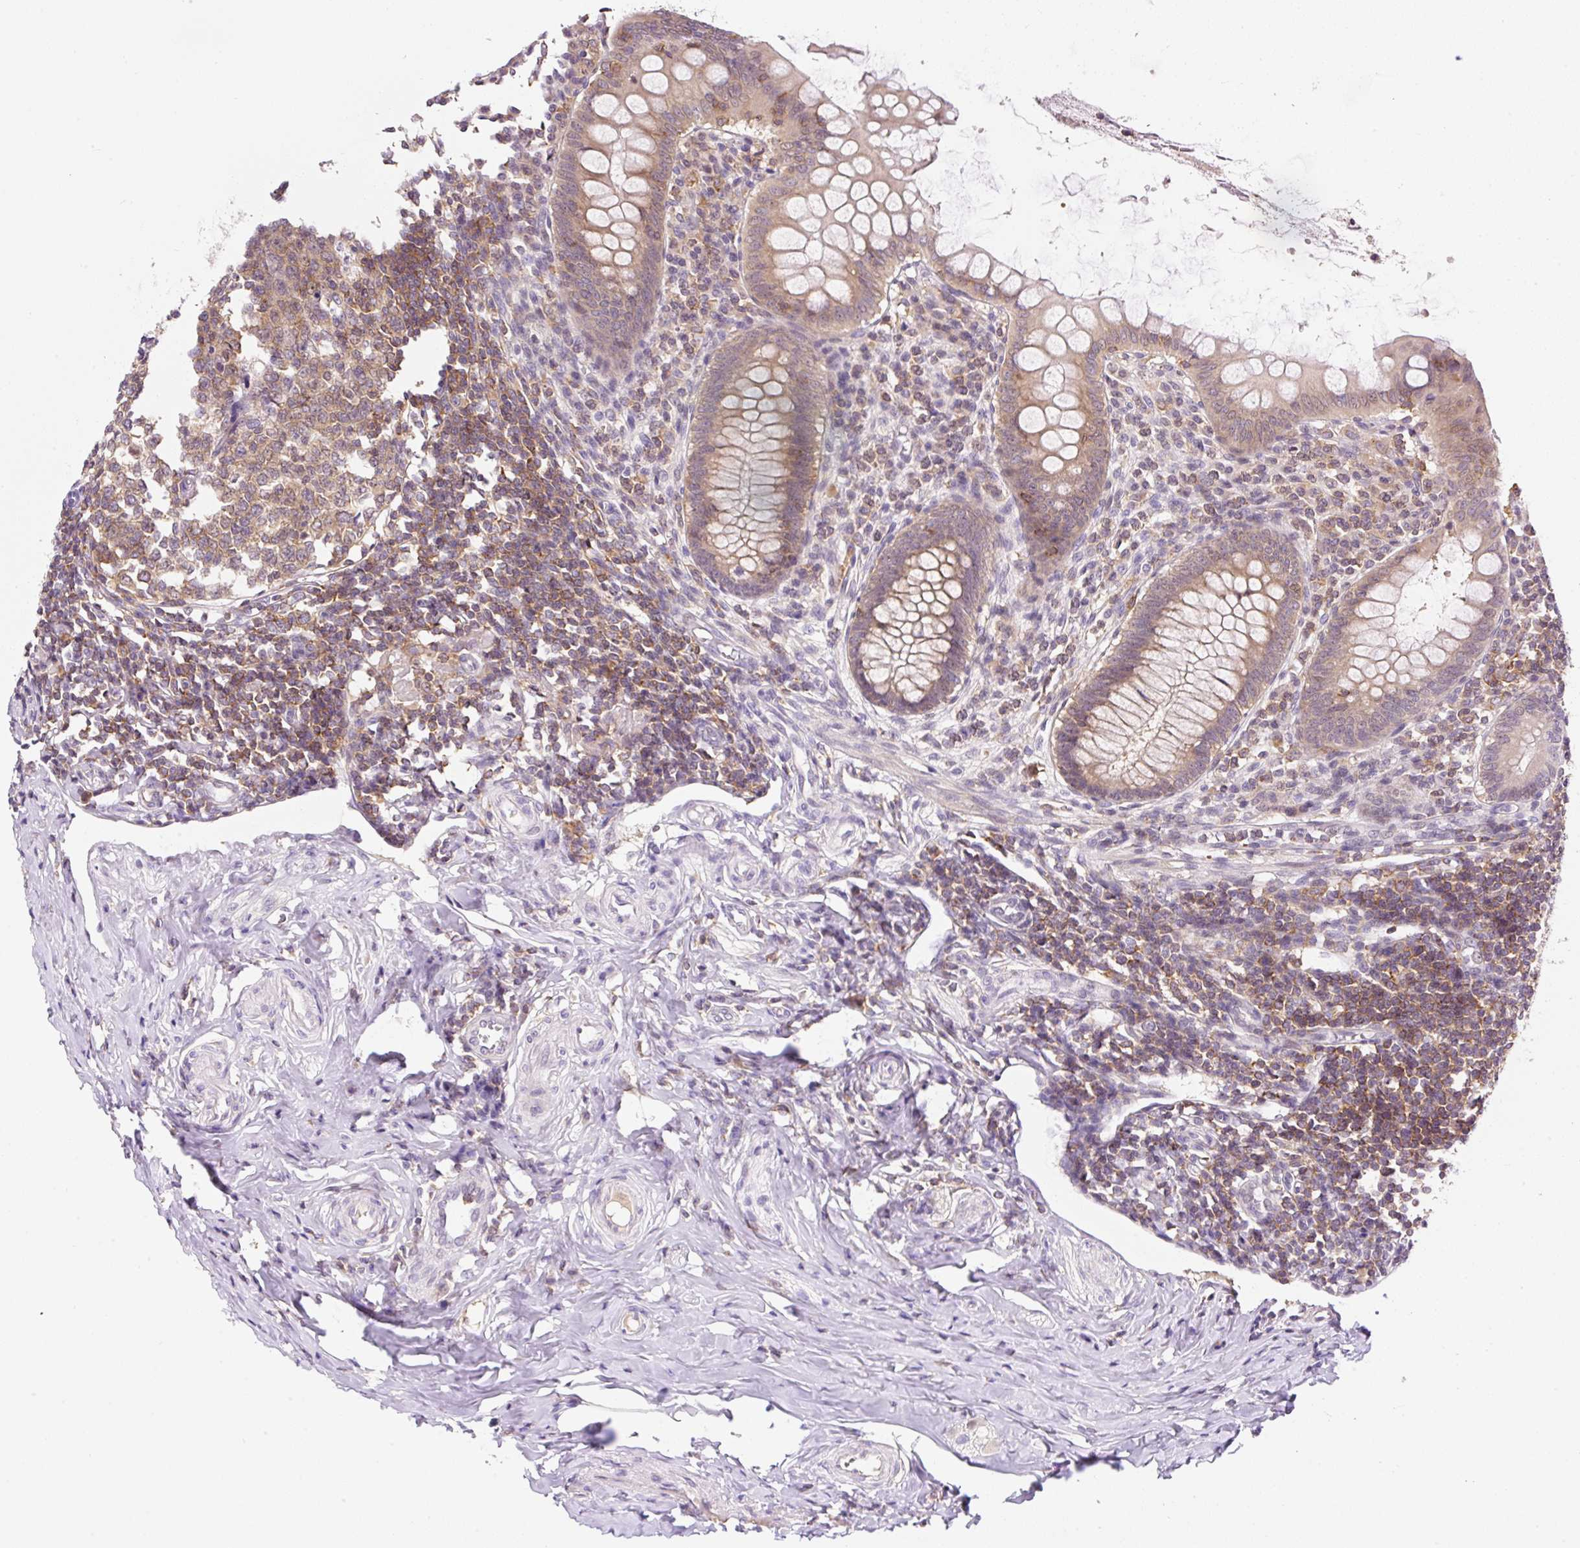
{"staining": {"intensity": "moderate", "quantity": ">75%", "location": "cytoplasmic/membranous,nuclear"}, "tissue": "appendix", "cell_type": "Glandular cells", "image_type": "normal", "snomed": [{"axis": "morphology", "description": "Normal tissue, NOS"}, {"axis": "topography", "description": "Appendix"}], "caption": "Moderate cytoplasmic/membranous,nuclear positivity is seen in about >75% of glandular cells in unremarkable appendix.", "gene": "CARD11", "patient": {"sex": "female", "age": 33}}